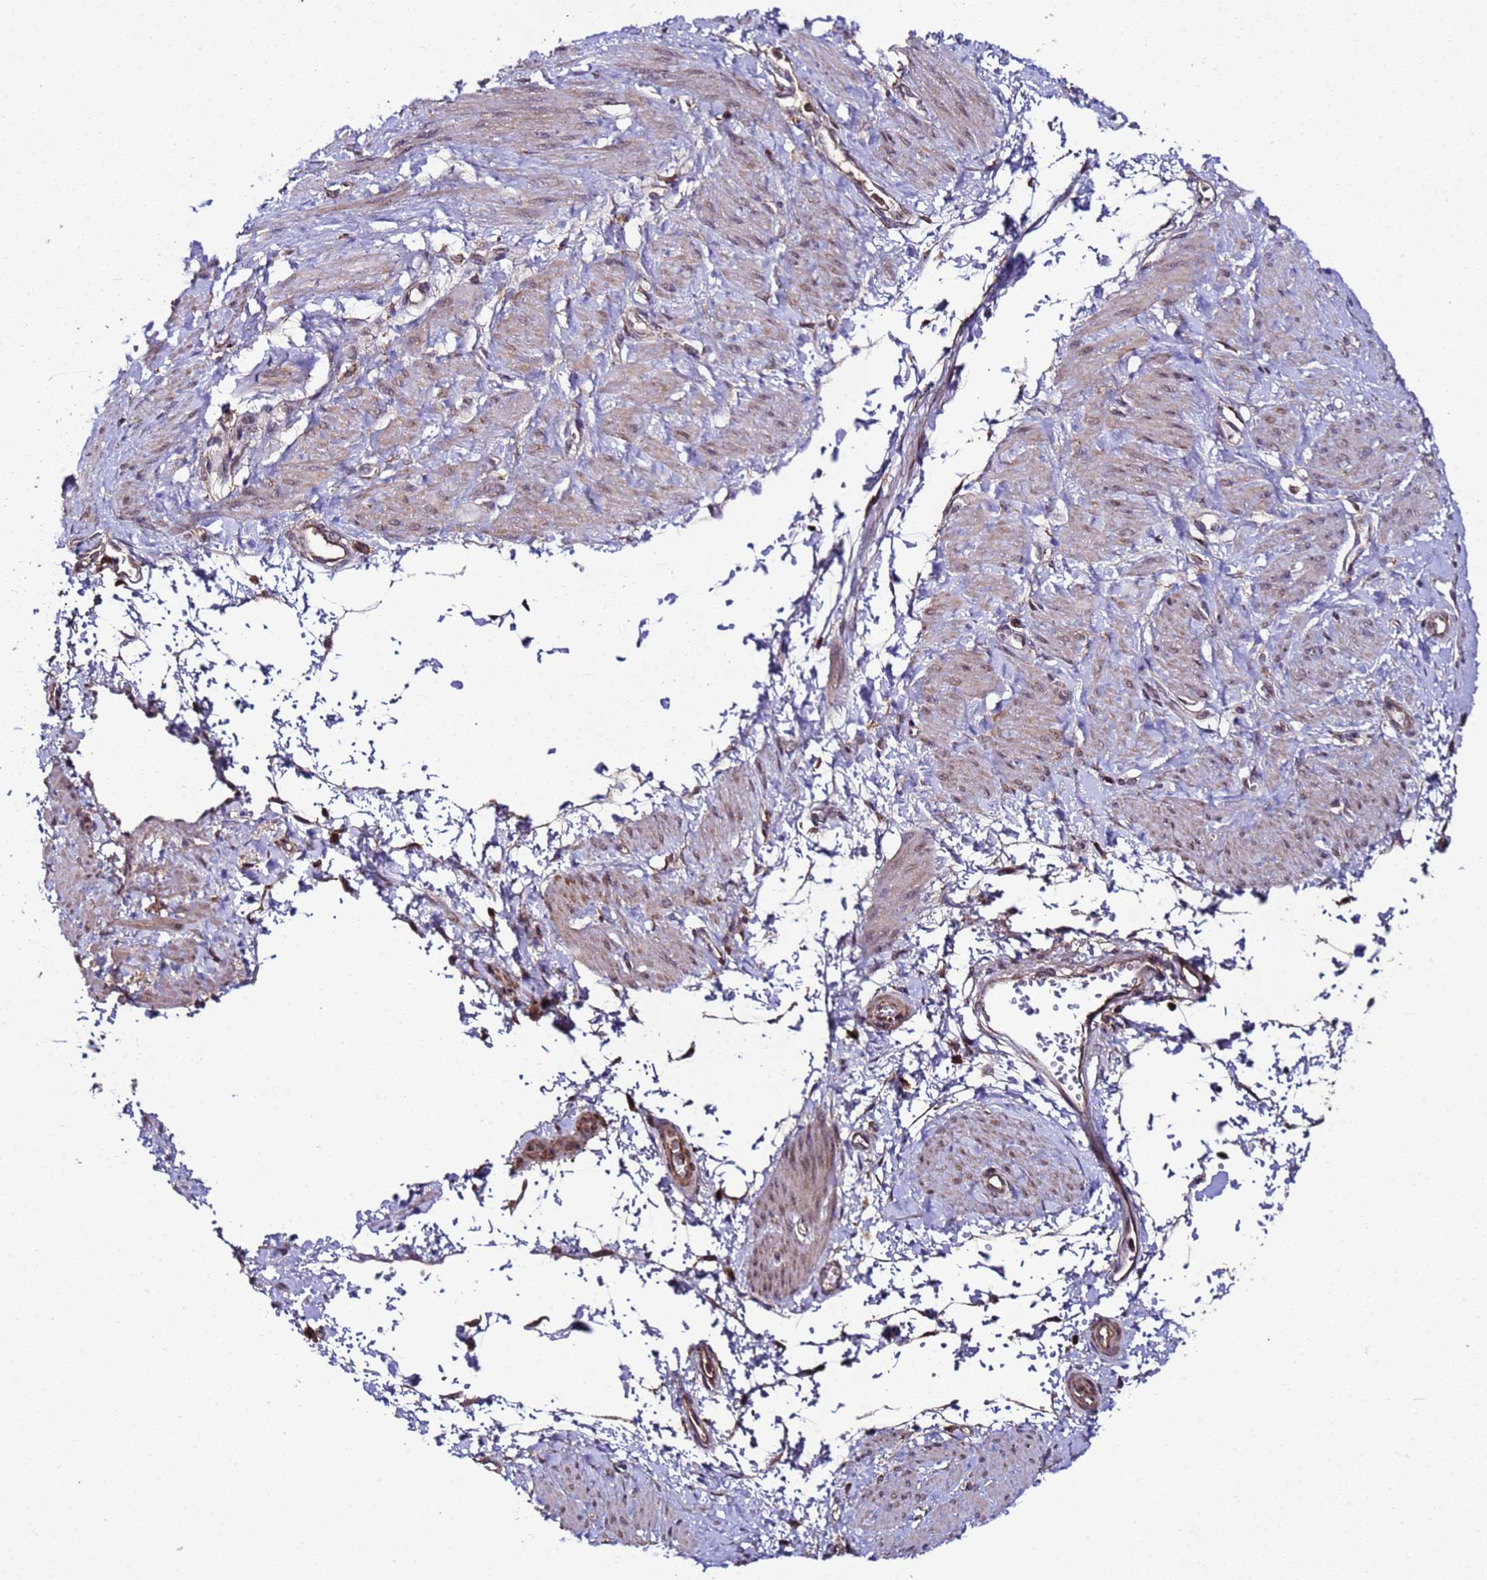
{"staining": {"intensity": "moderate", "quantity": "<25%", "location": "cytoplasmic/membranous"}, "tissue": "smooth muscle", "cell_type": "Smooth muscle cells", "image_type": "normal", "snomed": [{"axis": "morphology", "description": "Normal tissue, NOS"}, {"axis": "topography", "description": "Smooth muscle"}, {"axis": "topography", "description": "Uterus"}], "caption": "Immunohistochemistry photomicrograph of unremarkable smooth muscle: smooth muscle stained using IHC reveals low levels of moderate protein expression localized specifically in the cytoplasmic/membranous of smooth muscle cells, appearing as a cytoplasmic/membranous brown color.", "gene": "HSPBAP1", "patient": {"sex": "female", "age": 39}}